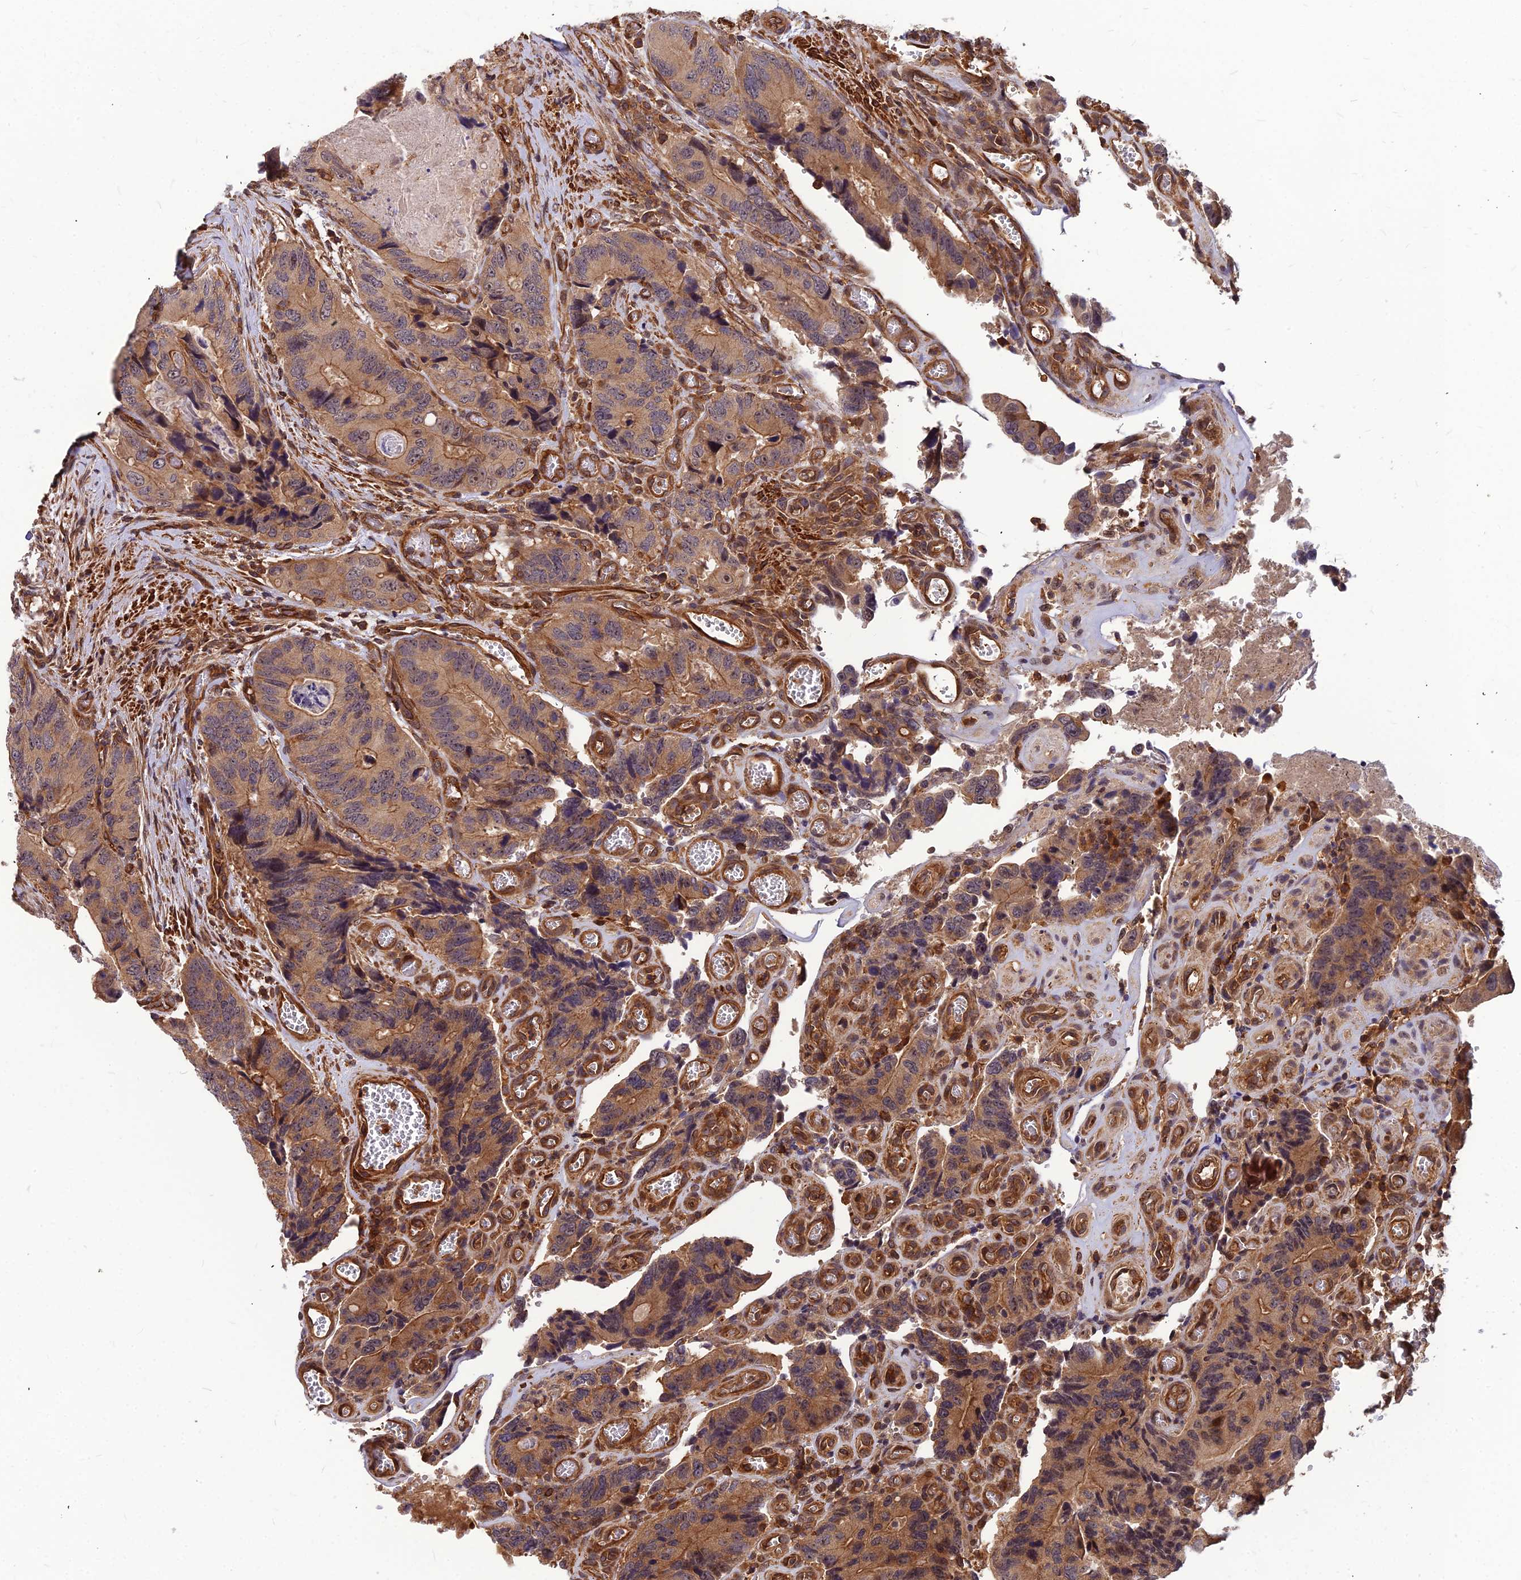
{"staining": {"intensity": "moderate", "quantity": ">75%", "location": "cytoplasmic/membranous"}, "tissue": "colorectal cancer", "cell_type": "Tumor cells", "image_type": "cancer", "snomed": [{"axis": "morphology", "description": "Adenocarcinoma, NOS"}, {"axis": "topography", "description": "Colon"}], "caption": "Colorectal cancer (adenocarcinoma) stained with IHC reveals moderate cytoplasmic/membranous positivity in approximately >75% of tumor cells.", "gene": "ZNF467", "patient": {"sex": "male", "age": 84}}